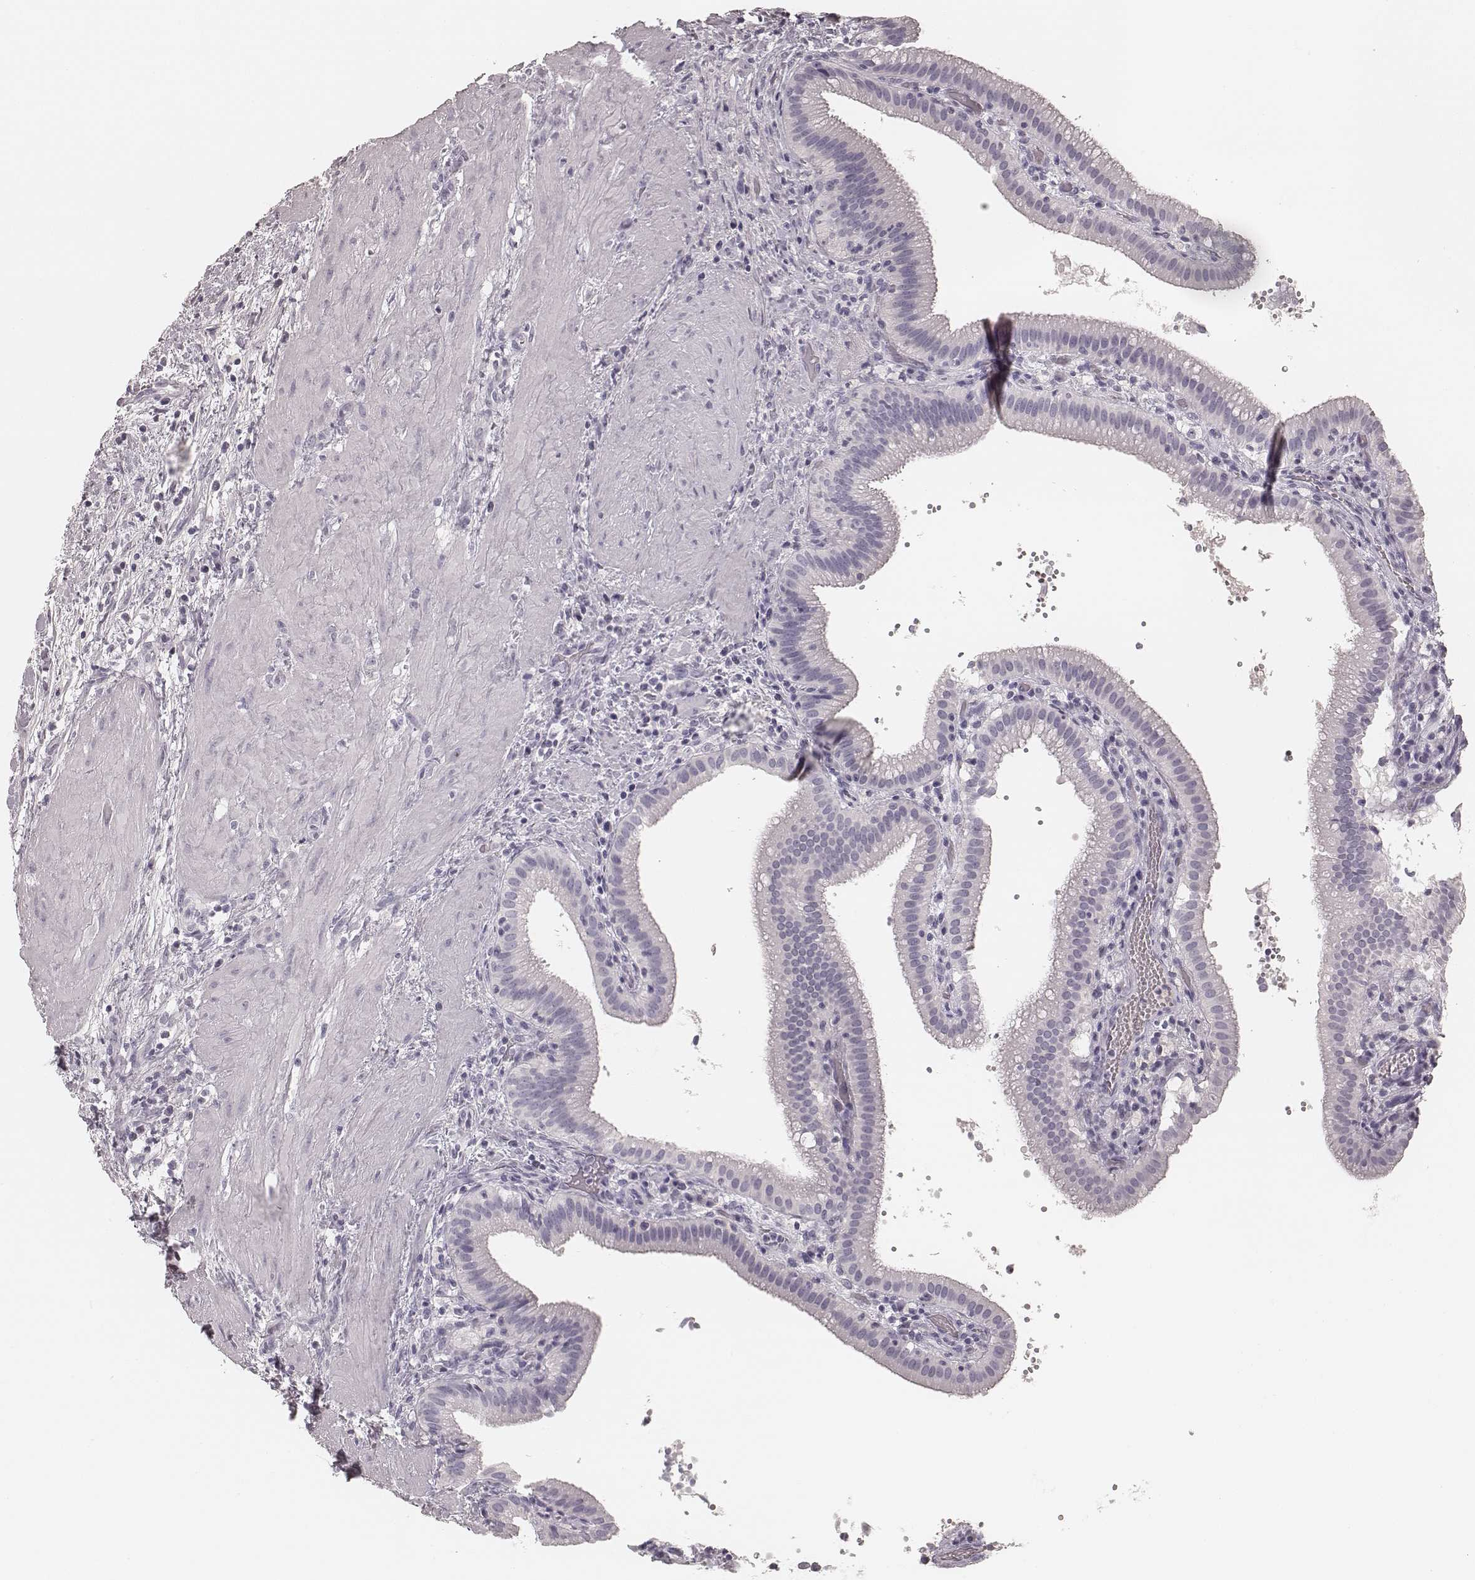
{"staining": {"intensity": "negative", "quantity": "none", "location": "none"}, "tissue": "gallbladder", "cell_type": "Glandular cells", "image_type": "normal", "snomed": [{"axis": "morphology", "description": "Normal tissue, NOS"}, {"axis": "topography", "description": "Gallbladder"}], "caption": "Immunohistochemistry micrograph of benign gallbladder stained for a protein (brown), which shows no expression in glandular cells. (Brightfield microscopy of DAB IHC at high magnification).", "gene": "KRT31", "patient": {"sex": "male", "age": 42}}